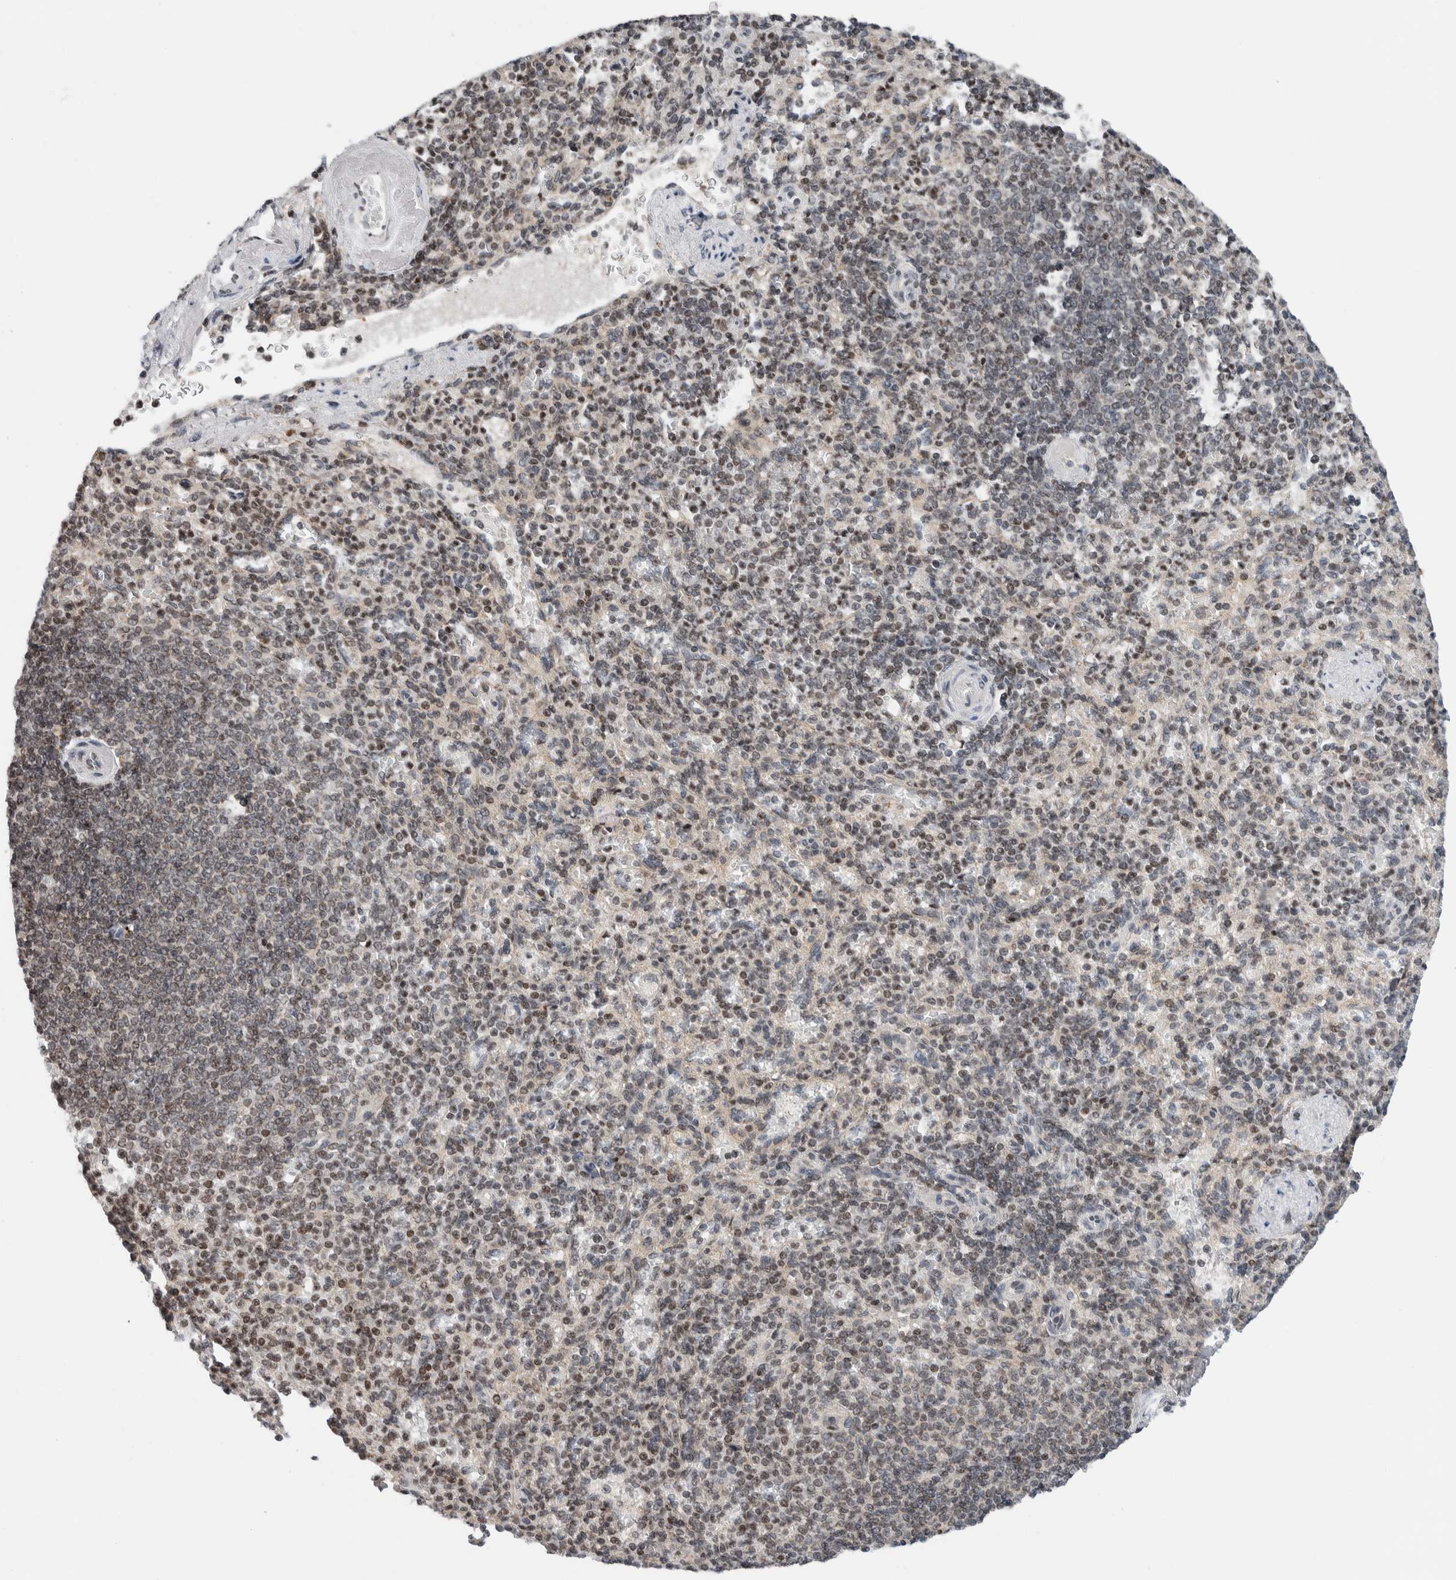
{"staining": {"intensity": "weak", "quantity": "25%-75%", "location": "nuclear"}, "tissue": "spleen", "cell_type": "Cells in red pulp", "image_type": "normal", "snomed": [{"axis": "morphology", "description": "Normal tissue, NOS"}, {"axis": "topography", "description": "Spleen"}], "caption": "A photomicrograph of spleen stained for a protein demonstrates weak nuclear brown staining in cells in red pulp.", "gene": "NPLOC4", "patient": {"sex": "female", "age": 74}}